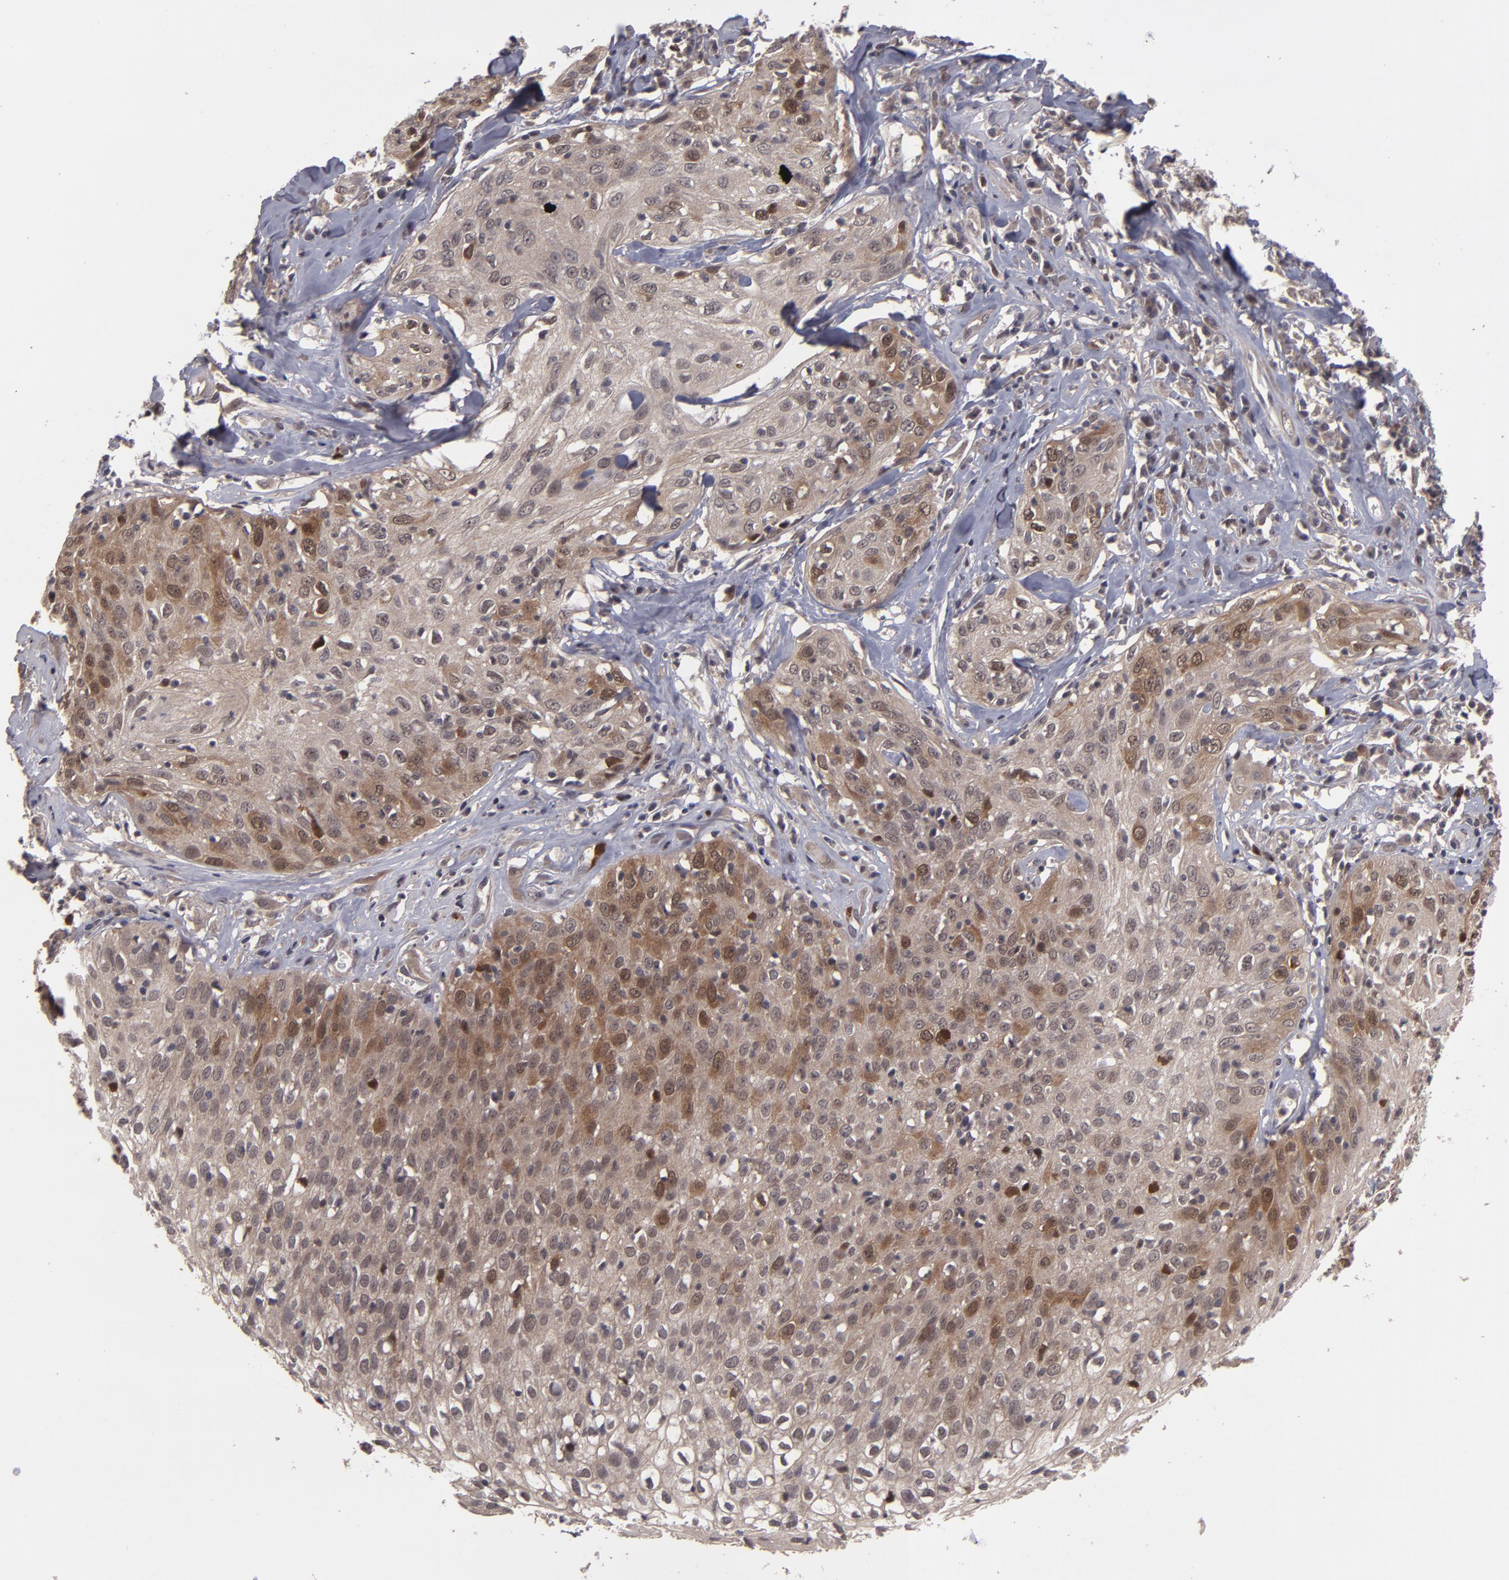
{"staining": {"intensity": "moderate", "quantity": ">75%", "location": "cytoplasmic/membranous"}, "tissue": "skin cancer", "cell_type": "Tumor cells", "image_type": "cancer", "snomed": [{"axis": "morphology", "description": "Squamous cell carcinoma, NOS"}, {"axis": "topography", "description": "Skin"}], "caption": "Tumor cells display moderate cytoplasmic/membranous positivity in about >75% of cells in squamous cell carcinoma (skin).", "gene": "TYMS", "patient": {"sex": "male", "age": 65}}